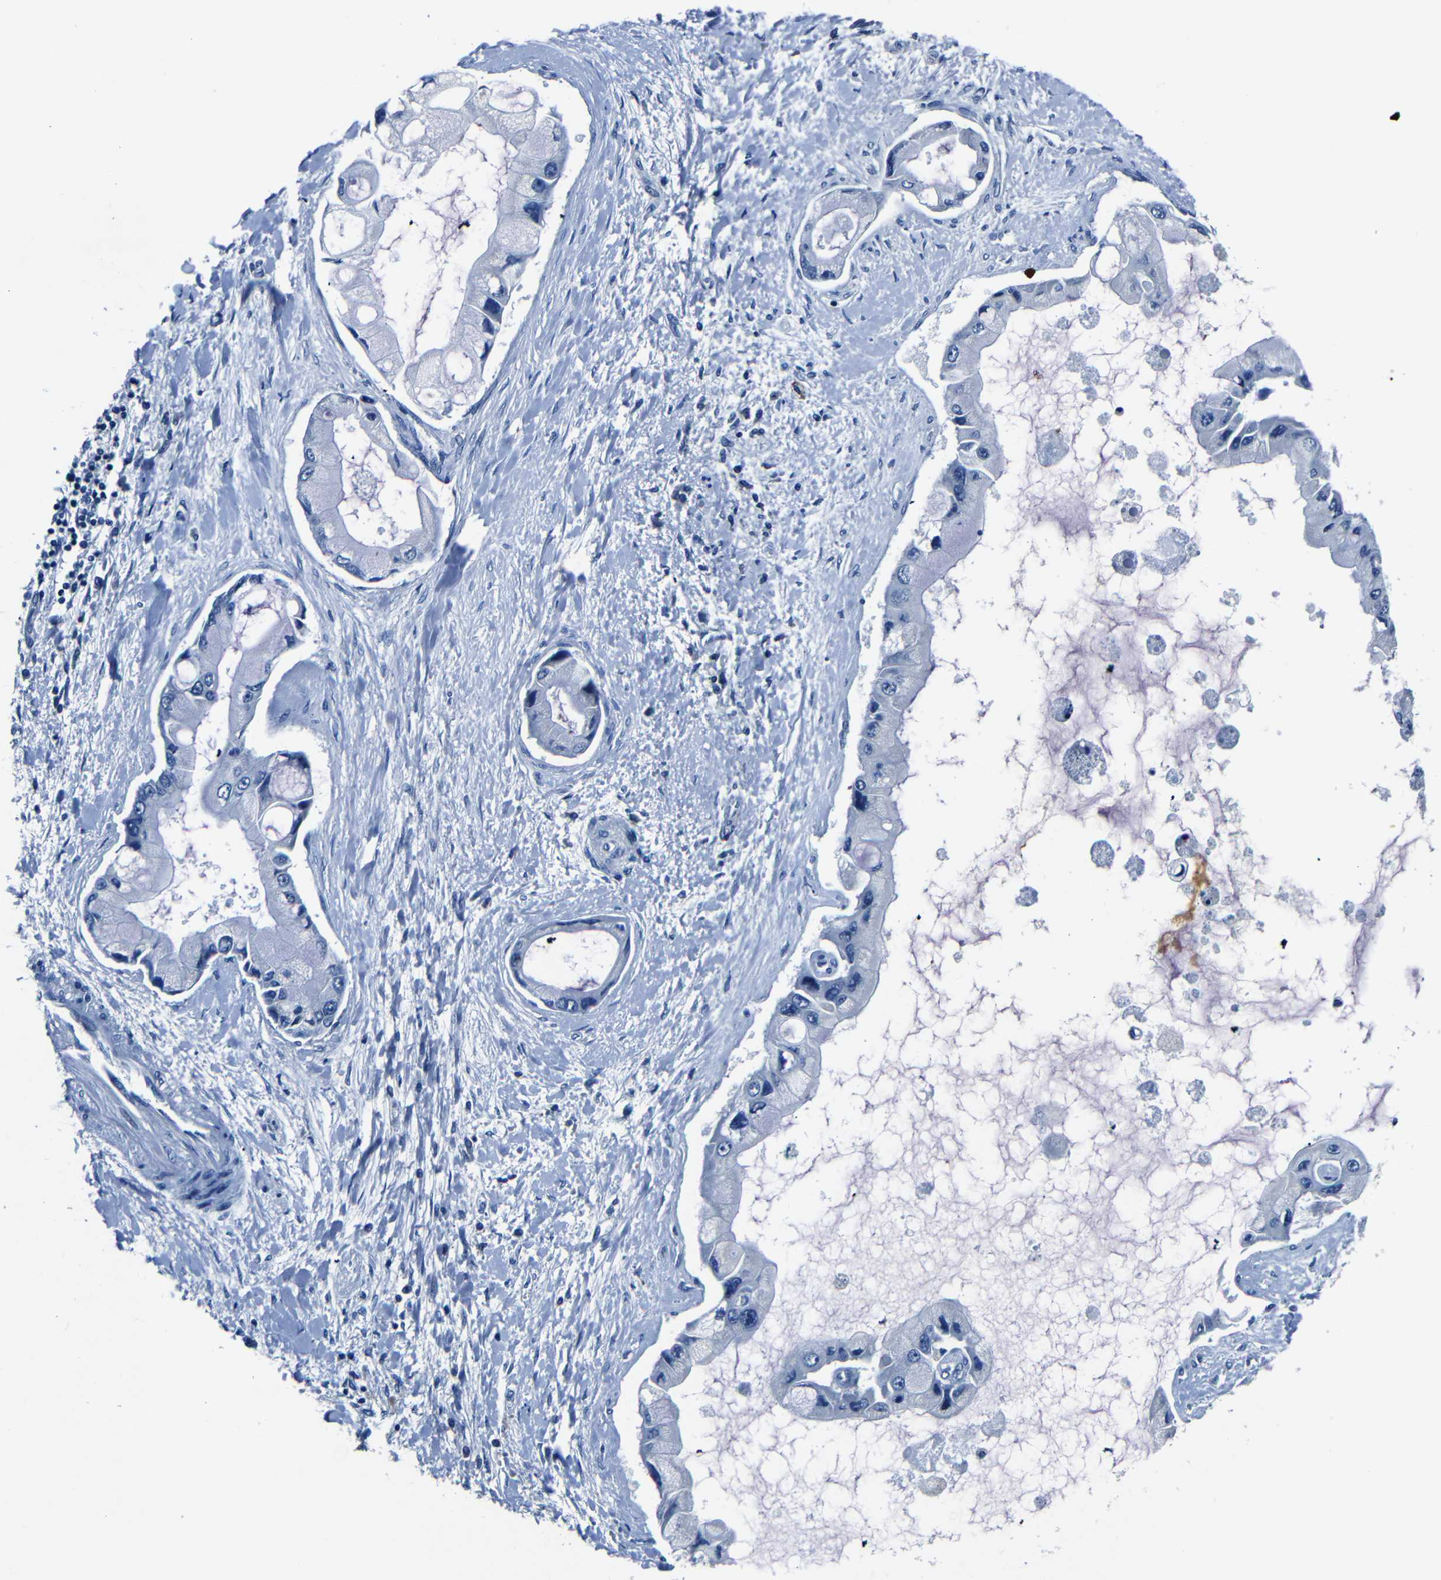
{"staining": {"intensity": "negative", "quantity": "none", "location": "none"}, "tissue": "liver cancer", "cell_type": "Tumor cells", "image_type": "cancer", "snomed": [{"axis": "morphology", "description": "Cholangiocarcinoma"}, {"axis": "topography", "description": "Liver"}], "caption": "Immunohistochemical staining of cholangiocarcinoma (liver) shows no significant expression in tumor cells.", "gene": "NCMAP", "patient": {"sex": "male", "age": 50}}